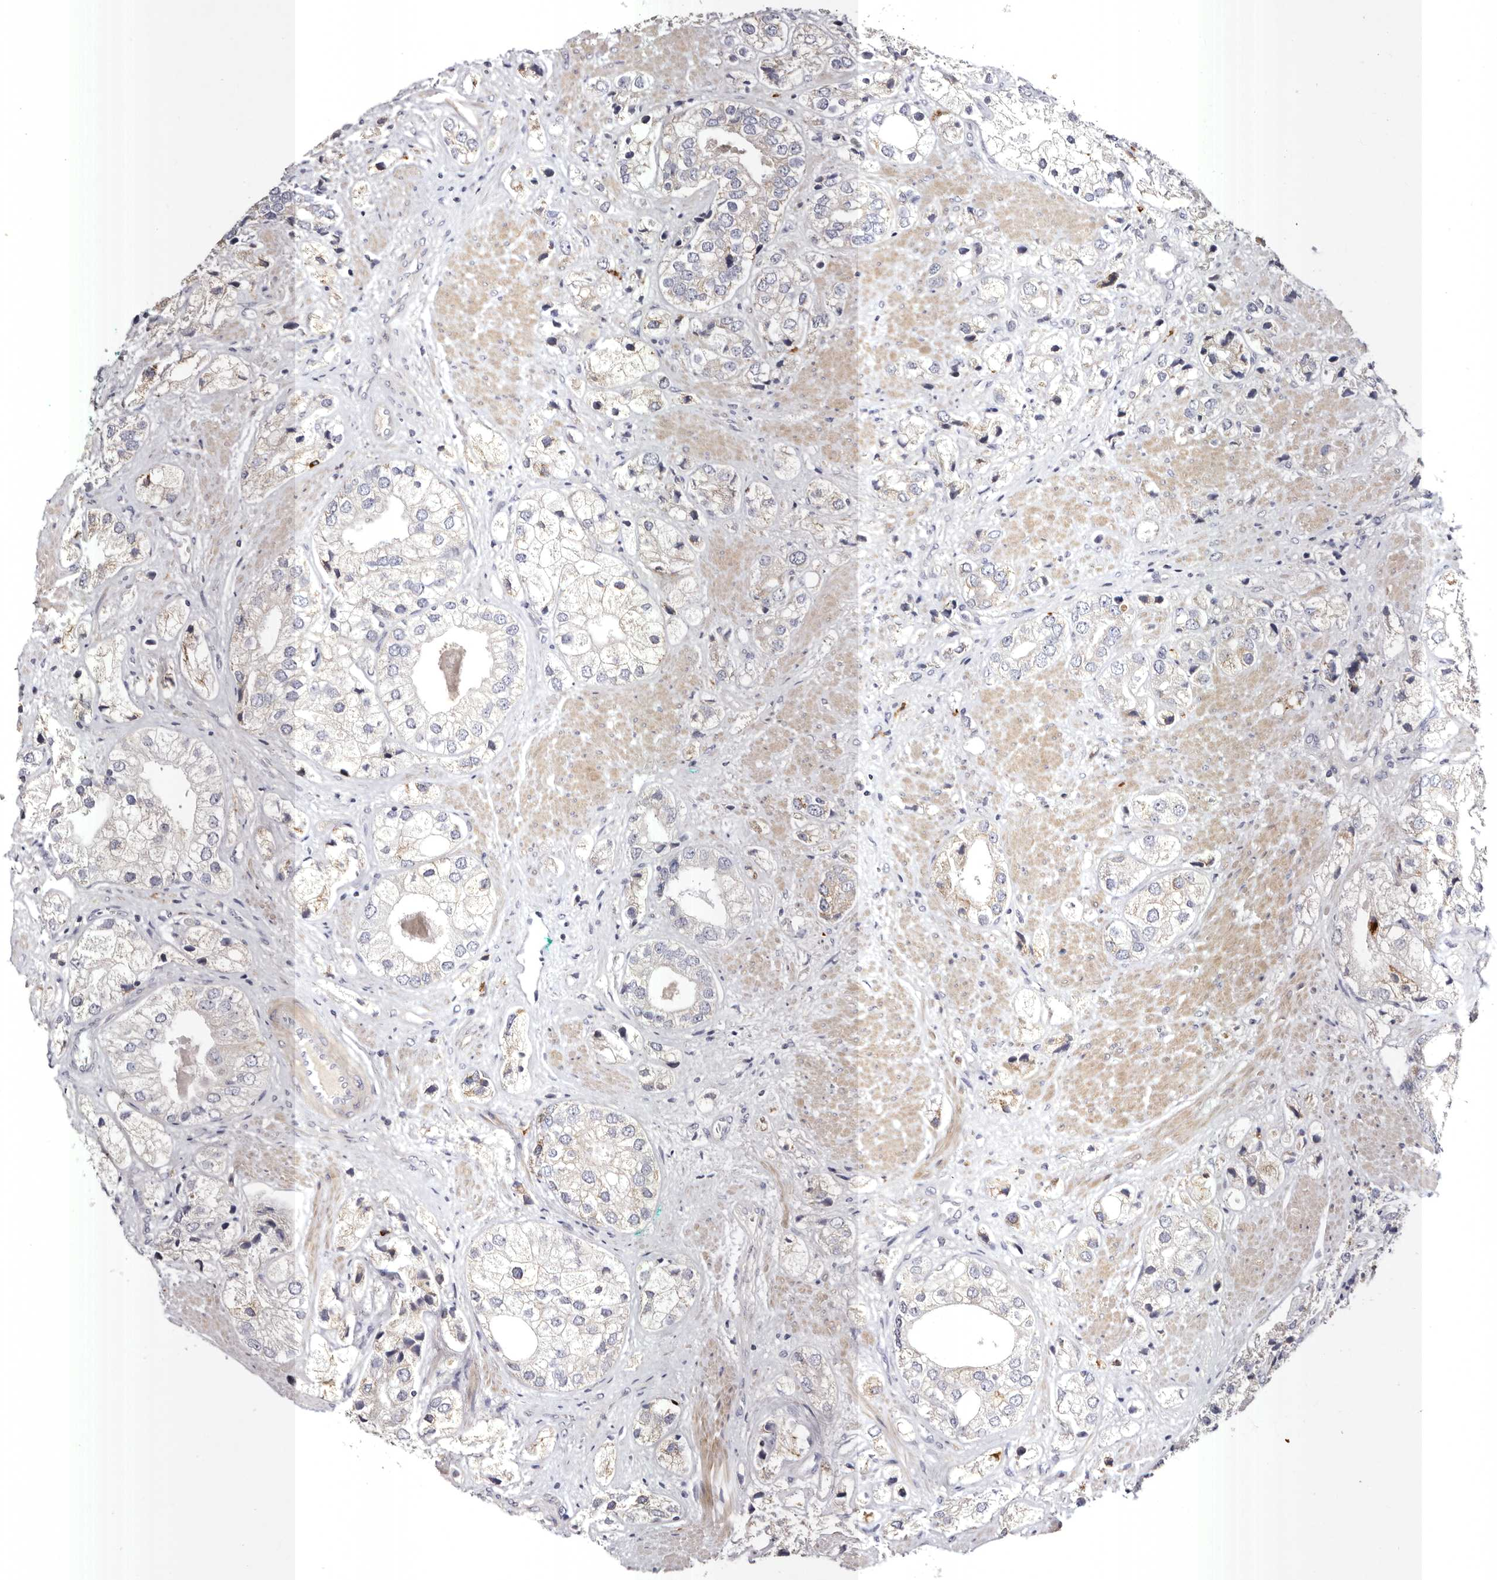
{"staining": {"intensity": "negative", "quantity": "none", "location": "none"}, "tissue": "prostate cancer", "cell_type": "Tumor cells", "image_type": "cancer", "snomed": [{"axis": "morphology", "description": "Adenocarcinoma, High grade"}, {"axis": "topography", "description": "Prostate"}], "caption": "The micrograph displays no staining of tumor cells in high-grade adenocarcinoma (prostate). The staining was performed using DAB to visualize the protein expression in brown, while the nuclei were stained in blue with hematoxylin (Magnification: 20x).", "gene": "S1PR5", "patient": {"sex": "male", "age": 50}}